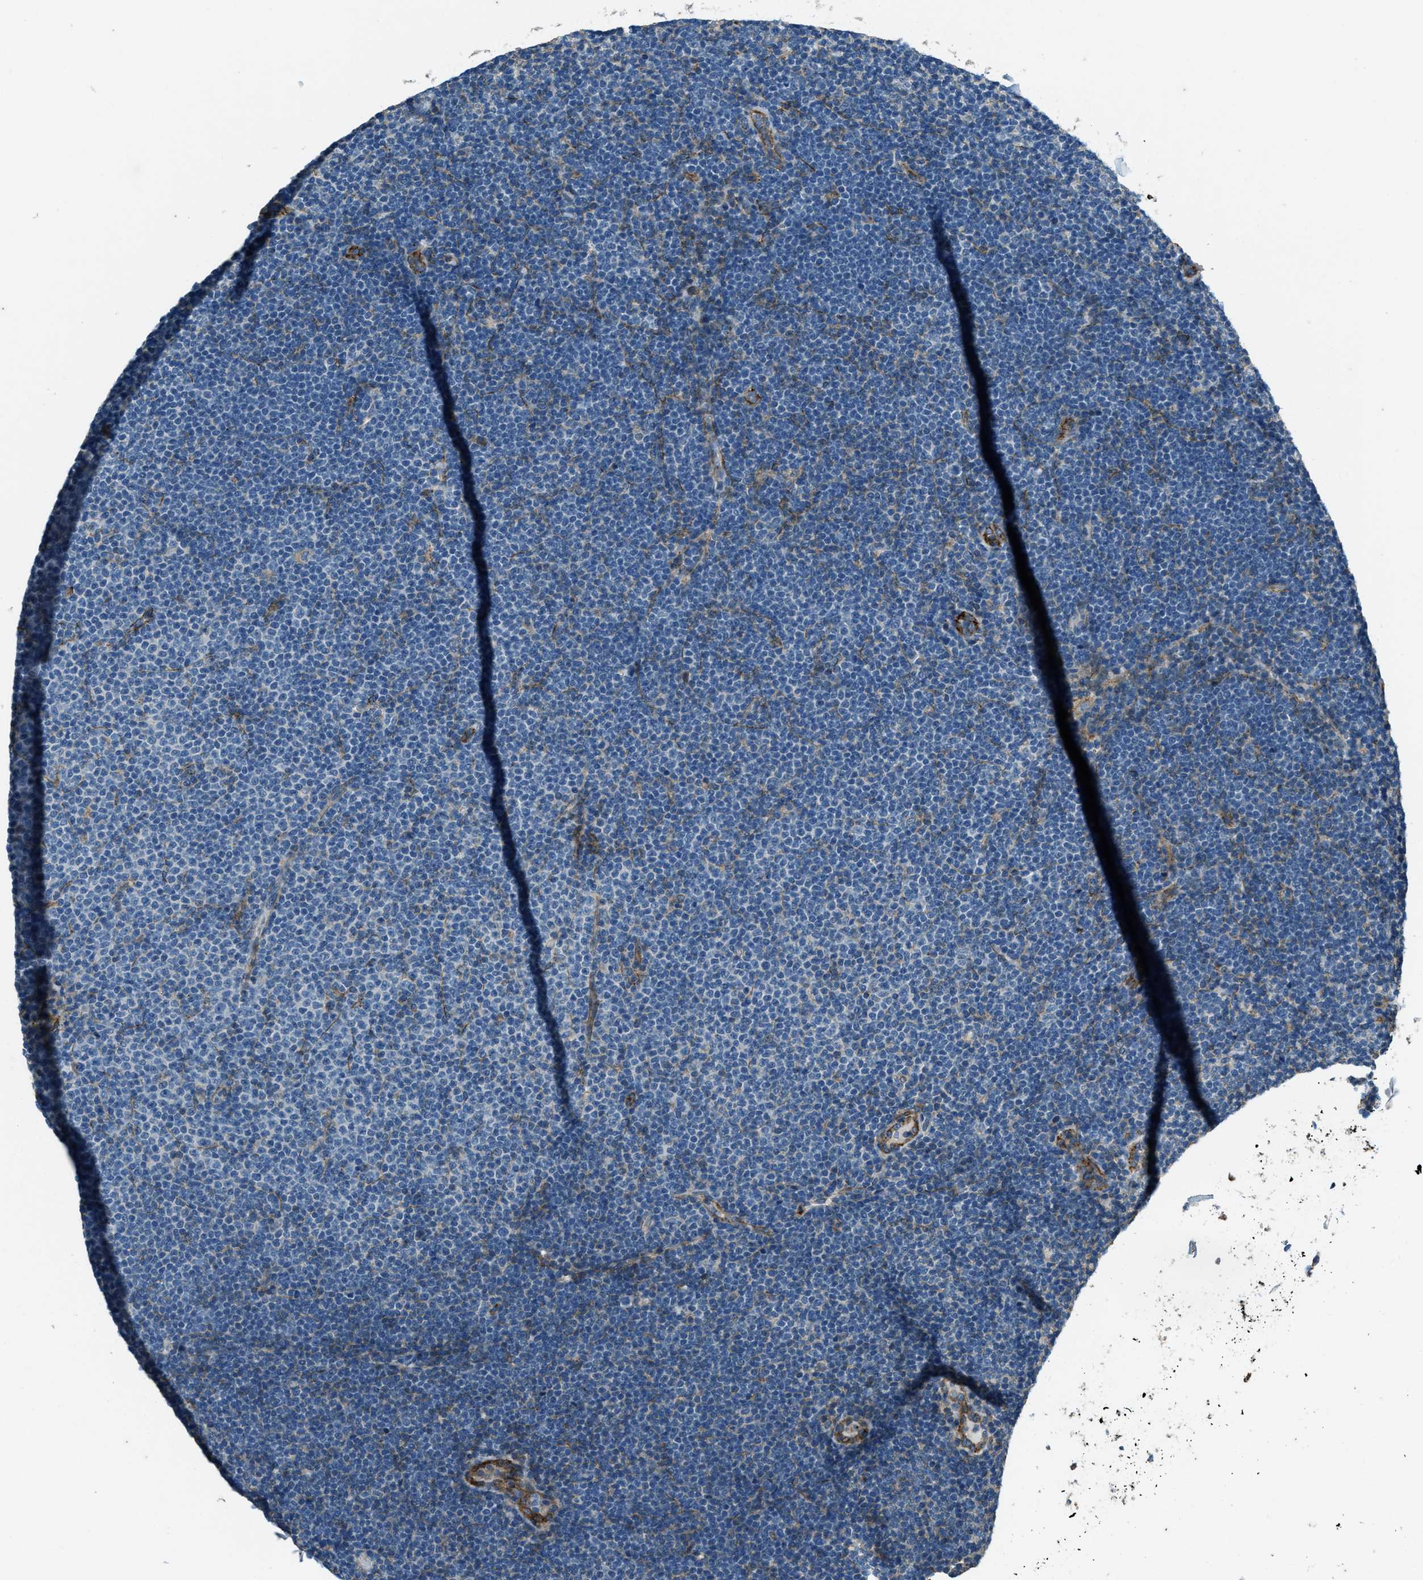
{"staining": {"intensity": "negative", "quantity": "none", "location": "none"}, "tissue": "lymphoma", "cell_type": "Tumor cells", "image_type": "cancer", "snomed": [{"axis": "morphology", "description": "Malignant lymphoma, non-Hodgkin's type, Low grade"}, {"axis": "topography", "description": "Lymph node"}], "caption": "Low-grade malignant lymphoma, non-Hodgkin's type stained for a protein using immunohistochemistry (IHC) exhibits no positivity tumor cells.", "gene": "SVIL", "patient": {"sex": "female", "age": 53}}